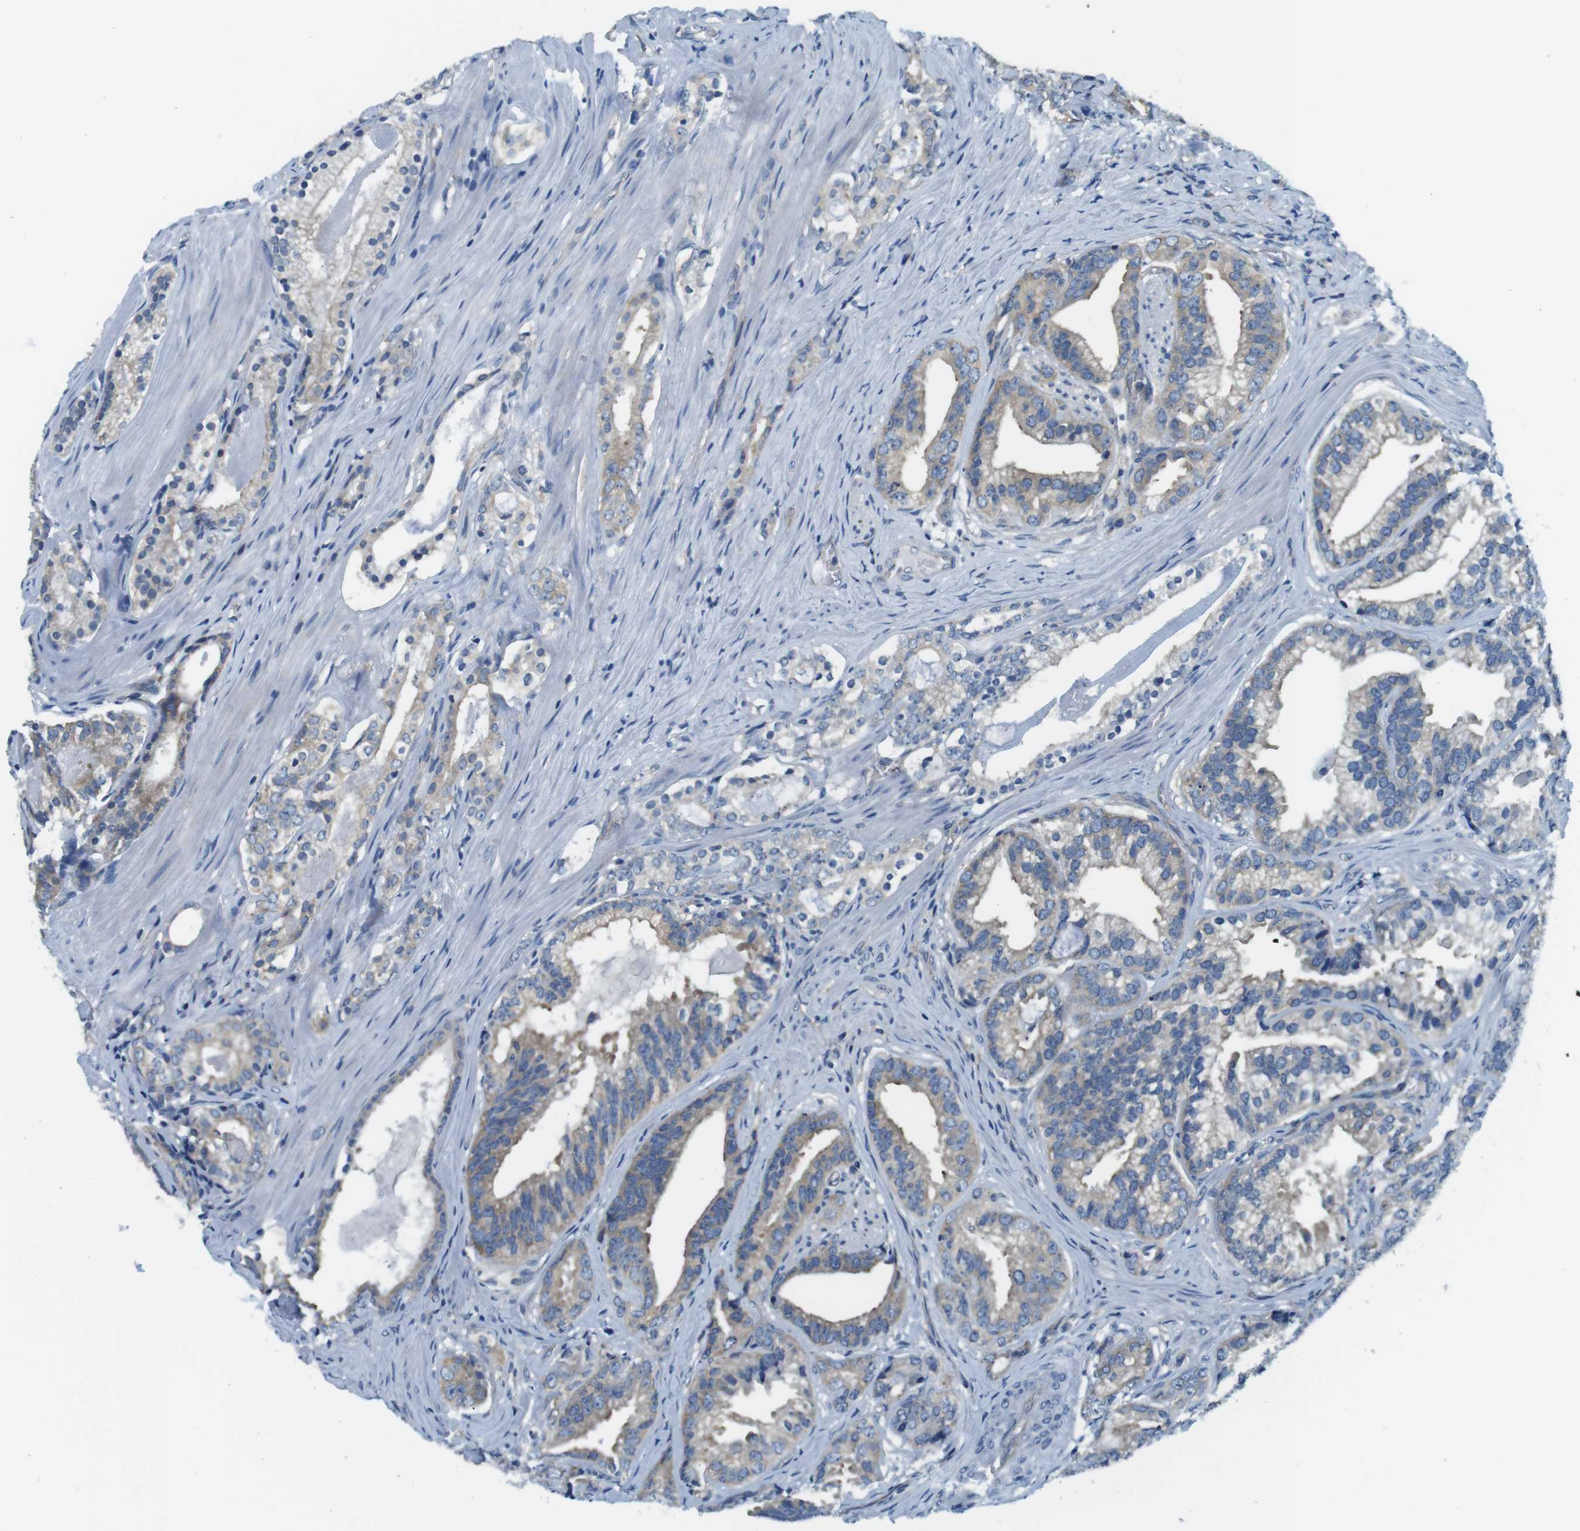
{"staining": {"intensity": "weak", "quantity": "25%-75%", "location": "cytoplasmic/membranous"}, "tissue": "prostate cancer", "cell_type": "Tumor cells", "image_type": "cancer", "snomed": [{"axis": "morphology", "description": "Adenocarcinoma, Low grade"}, {"axis": "topography", "description": "Prostate"}], "caption": "Weak cytoplasmic/membranous protein positivity is appreciated in approximately 25%-75% of tumor cells in prostate low-grade adenocarcinoma.", "gene": "EIF2B5", "patient": {"sex": "male", "age": 59}}